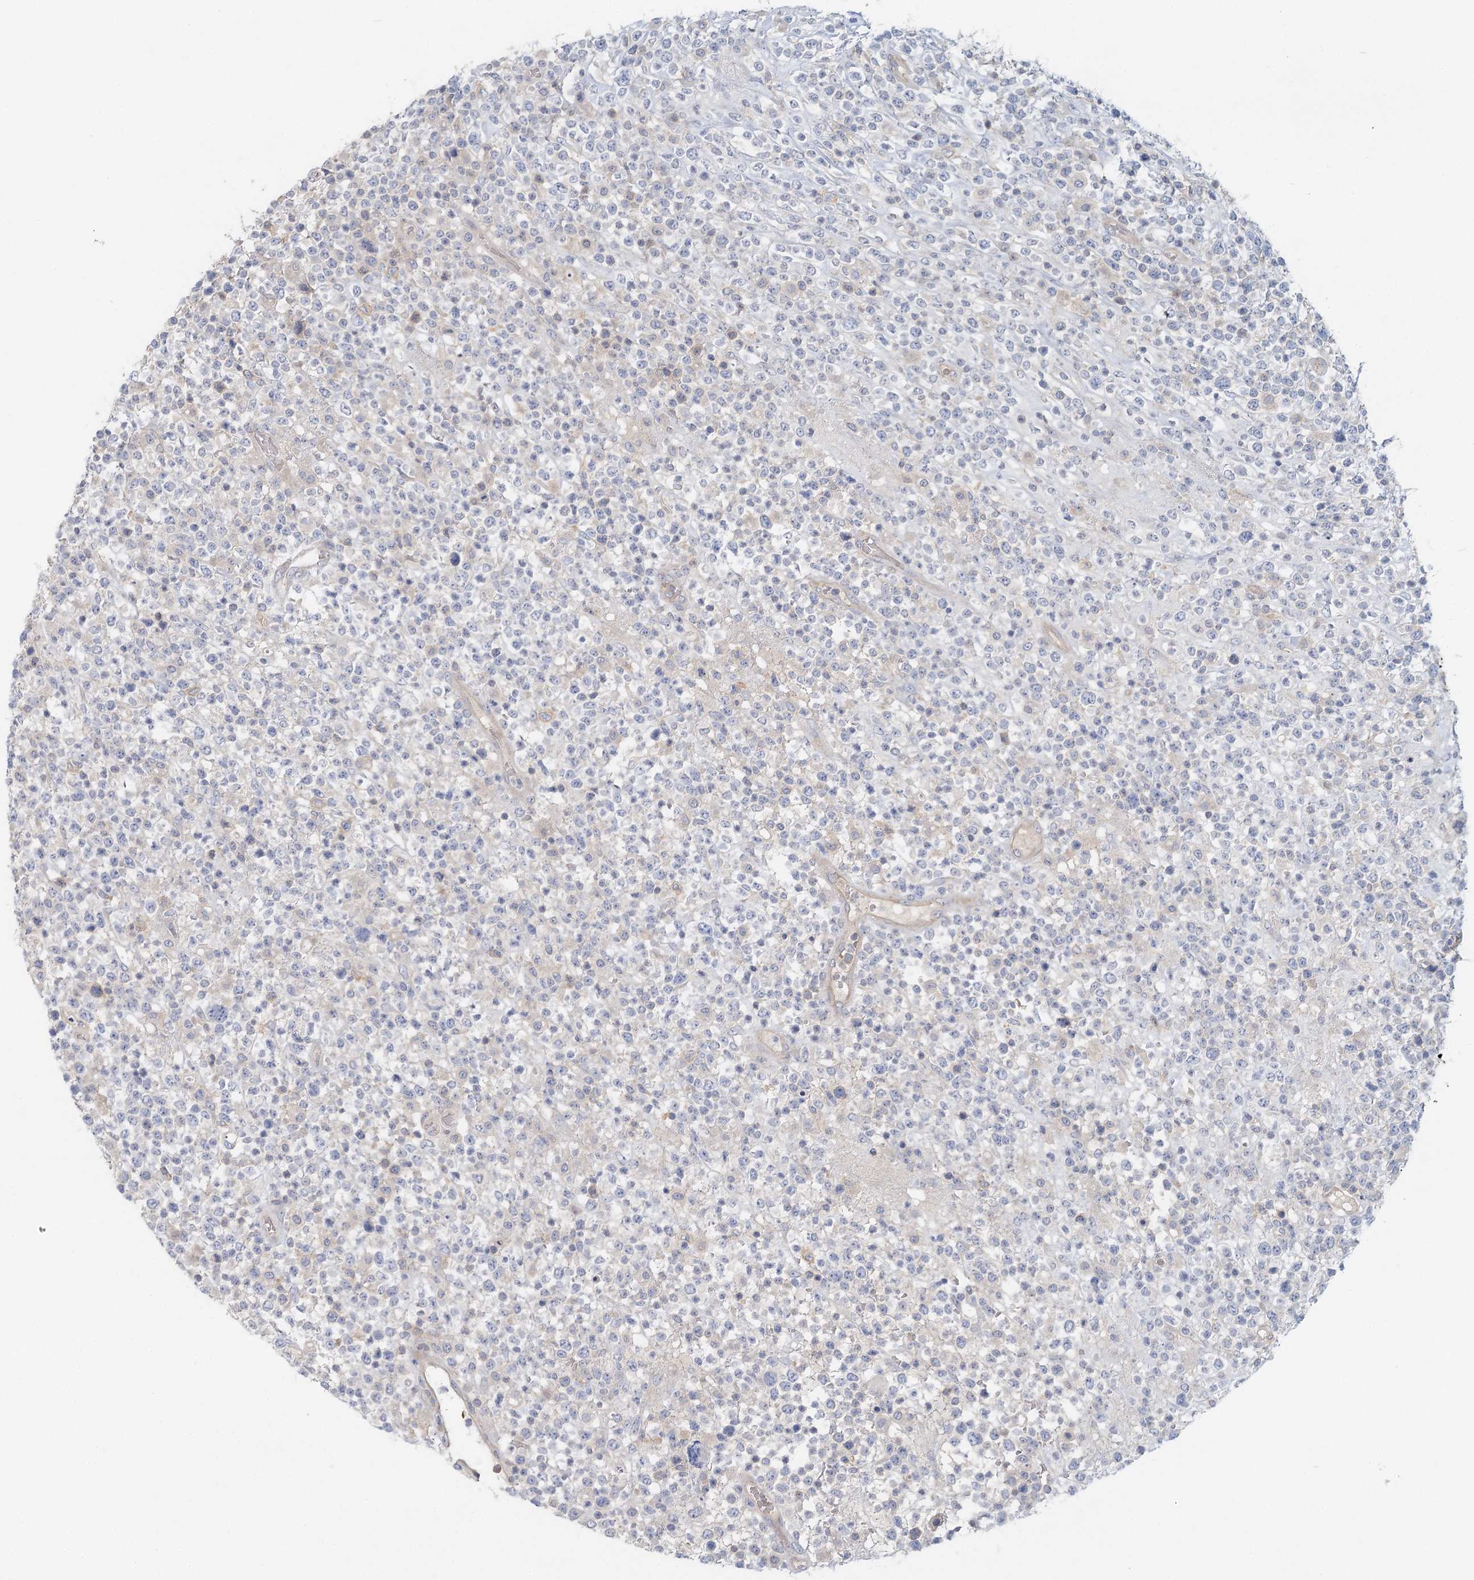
{"staining": {"intensity": "negative", "quantity": "none", "location": "none"}, "tissue": "lymphoma", "cell_type": "Tumor cells", "image_type": "cancer", "snomed": [{"axis": "morphology", "description": "Malignant lymphoma, non-Hodgkin's type, High grade"}, {"axis": "topography", "description": "Colon"}], "caption": "Immunohistochemistry photomicrograph of human lymphoma stained for a protein (brown), which exhibits no expression in tumor cells.", "gene": "DNMBP", "patient": {"sex": "female", "age": 53}}